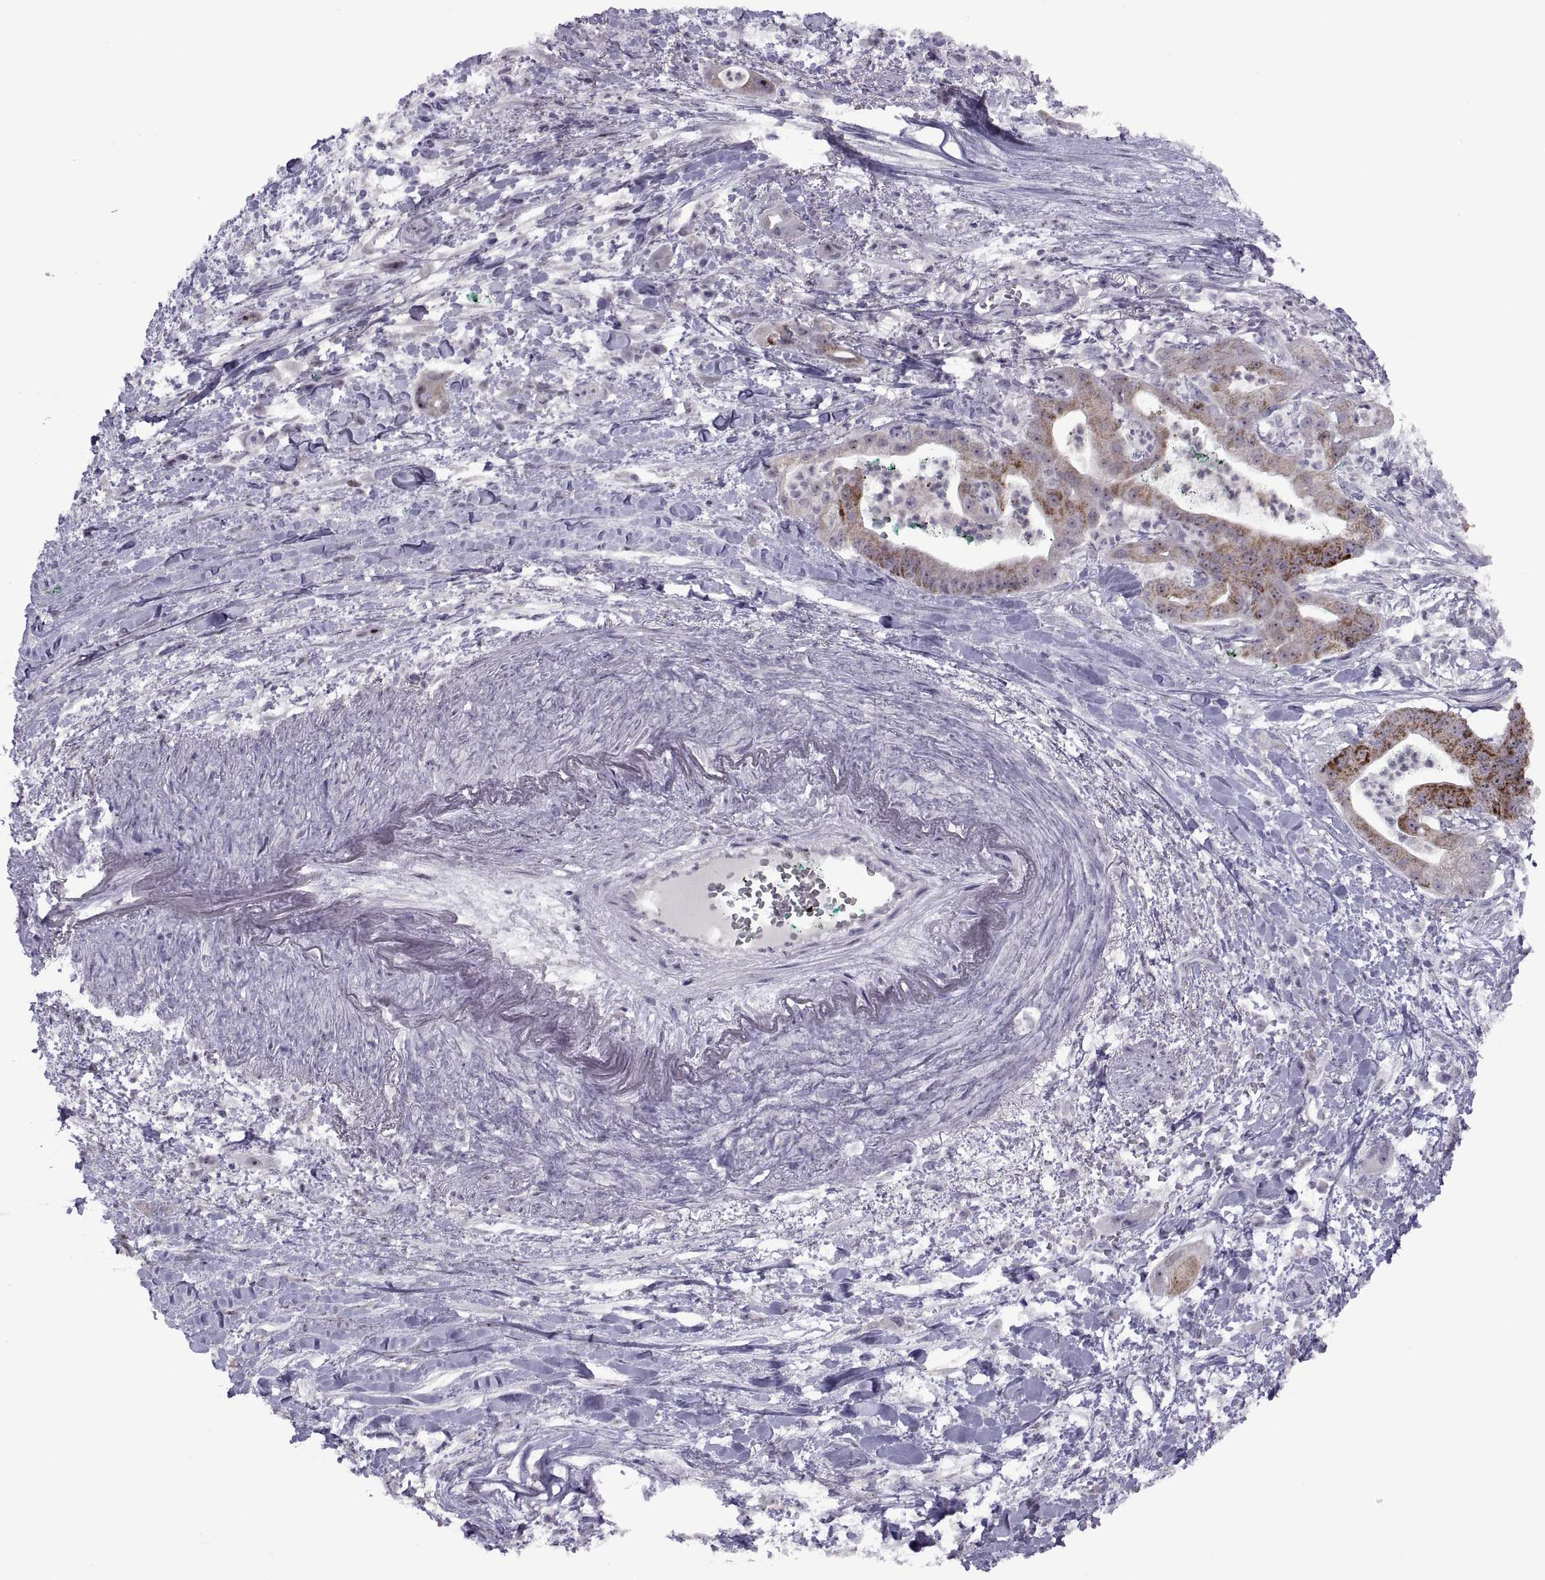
{"staining": {"intensity": "strong", "quantity": "25%-75%", "location": "cytoplasmic/membranous"}, "tissue": "pancreatic cancer", "cell_type": "Tumor cells", "image_type": "cancer", "snomed": [{"axis": "morphology", "description": "Normal tissue, NOS"}, {"axis": "morphology", "description": "Adenocarcinoma, NOS"}, {"axis": "topography", "description": "Lymph node"}, {"axis": "topography", "description": "Pancreas"}], "caption": "Pancreatic cancer stained with a protein marker shows strong staining in tumor cells.", "gene": "ASIC2", "patient": {"sex": "female", "age": 58}}